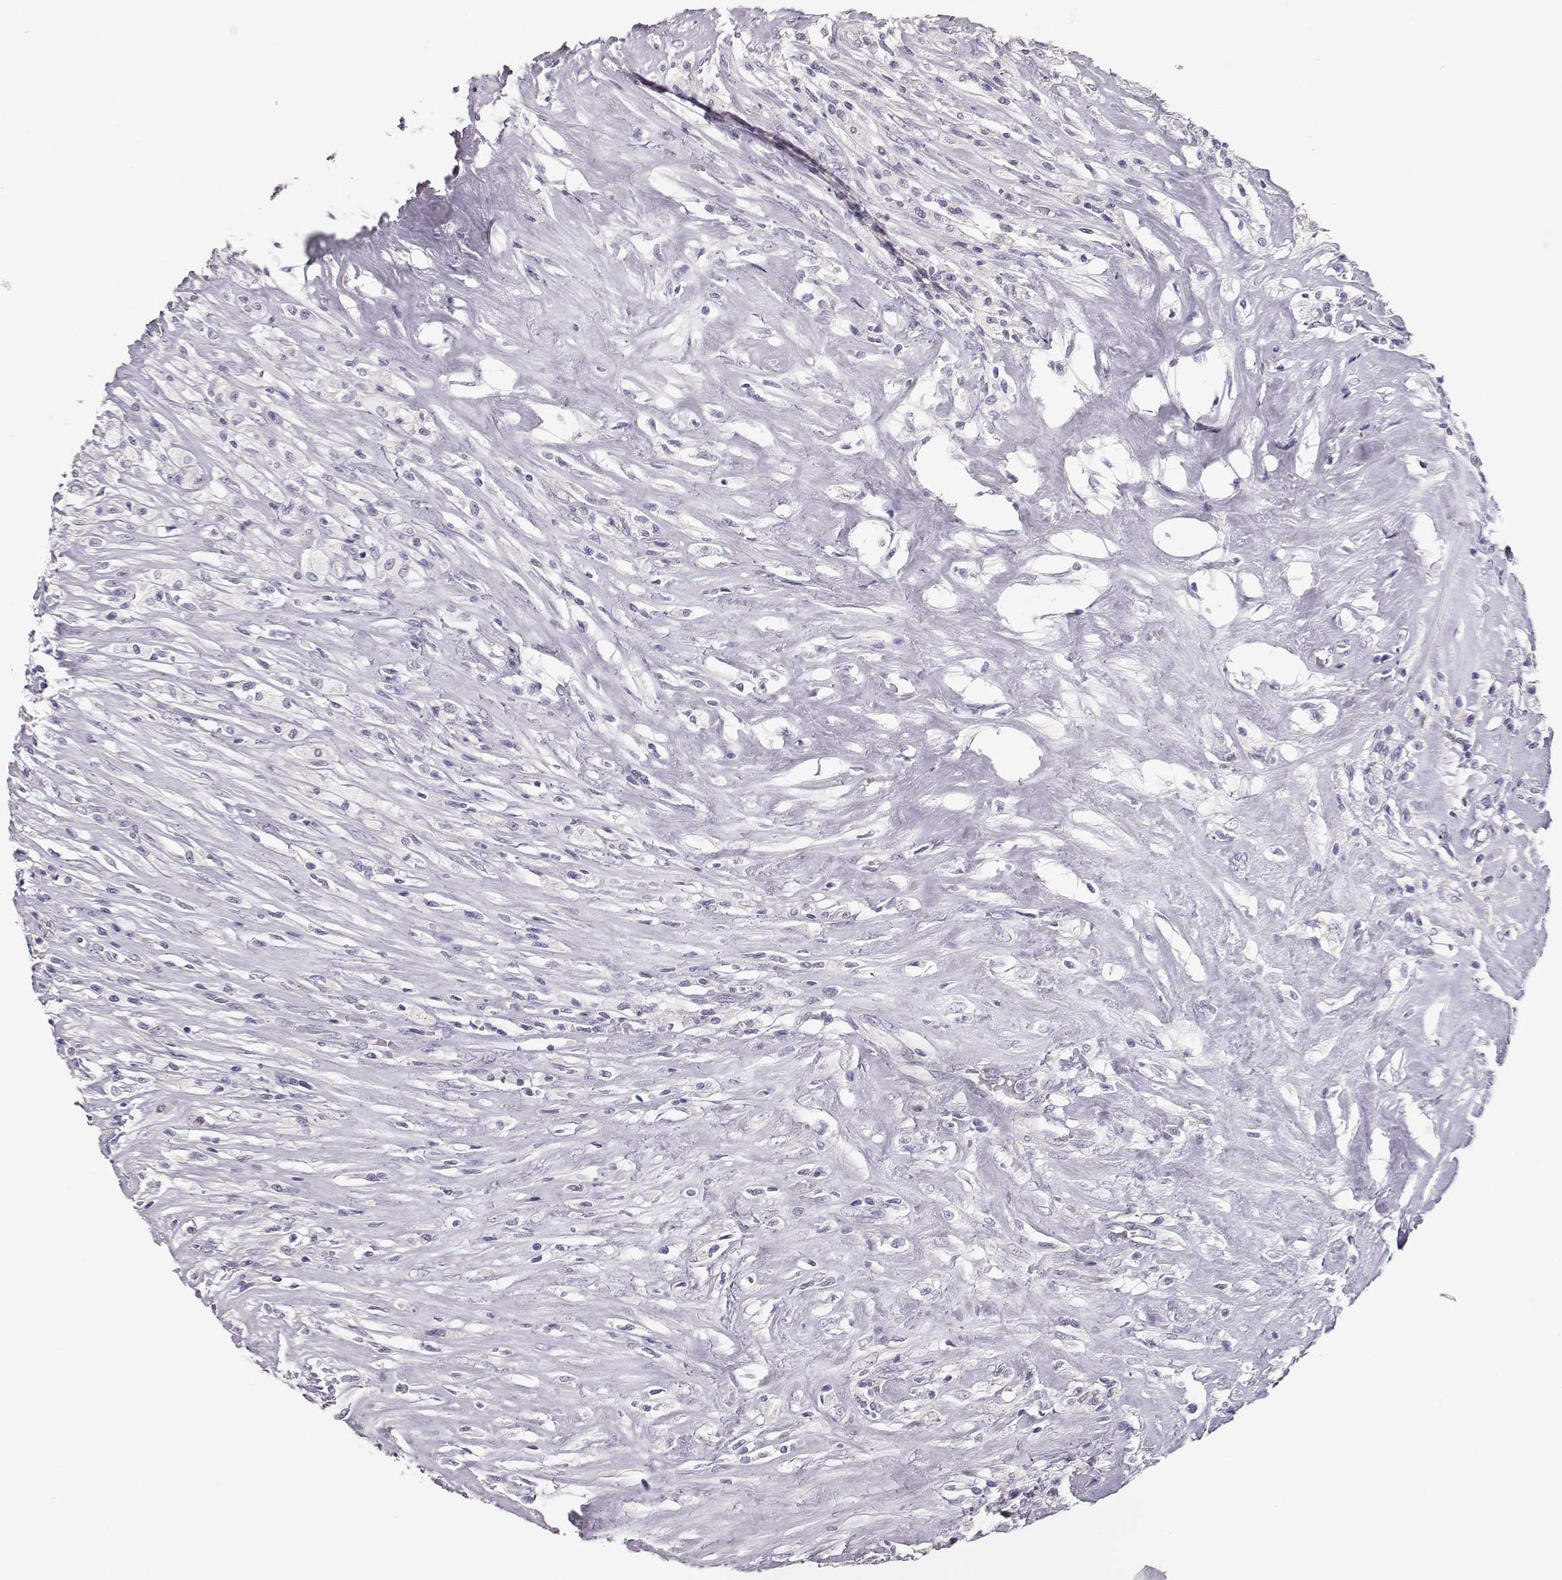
{"staining": {"intensity": "negative", "quantity": "none", "location": "none"}, "tissue": "testis cancer", "cell_type": "Tumor cells", "image_type": "cancer", "snomed": [{"axis": "morphology", "description": "Necrosis, NOS"}, {"axis": "morphology", "description": "Carcinoma, Embryonal, NOS"}, {"axis": "topography", "description": "Testis"}], "caption": "The photomicrograph shows no significant positivity in tumor cells of testis embryonal carcinoma.", "gene": "MAGEC1", "patient": {"sex": "male", "age": 19}}